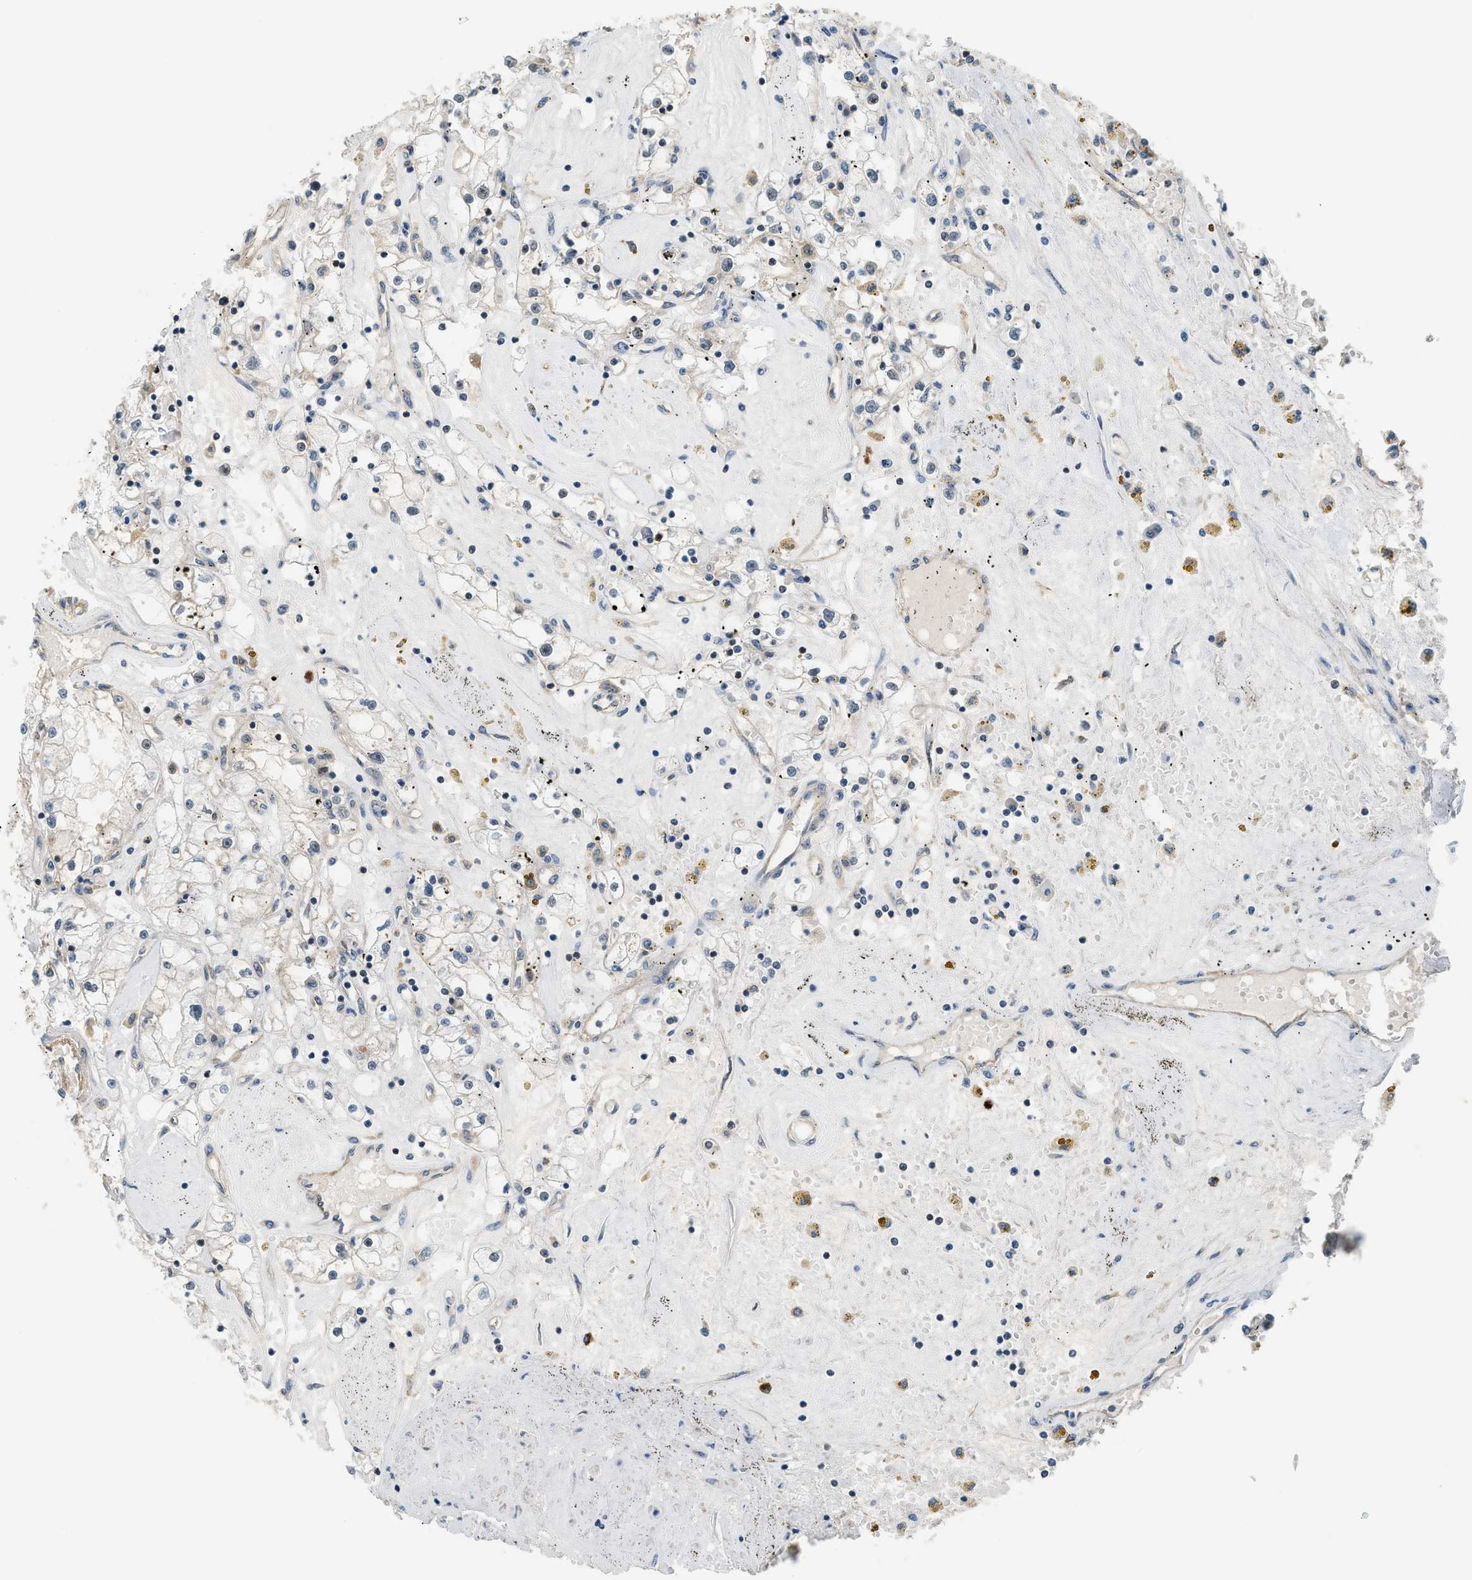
{"staining": {"intensity": "negative", "quantity": "none", "location": "none"}, "tissue": "renal cancer", "cell_type": "Tumor cells", "image_type": "cancer", "snomed": [{"axis": "morphology", "description": "Adenocarcinoma, NOS"}, {"axis": "topography", "description": "Kidney"}], "caption": "There is no significant positivity in tumor cells of renal adenocarcinoma. (Brightfield microscopy of DAB (3,3'-diaminobenzidine) IHC at high magnification).", "gene": "CBLB", "patient": {"sex": "male", "age": 56}}